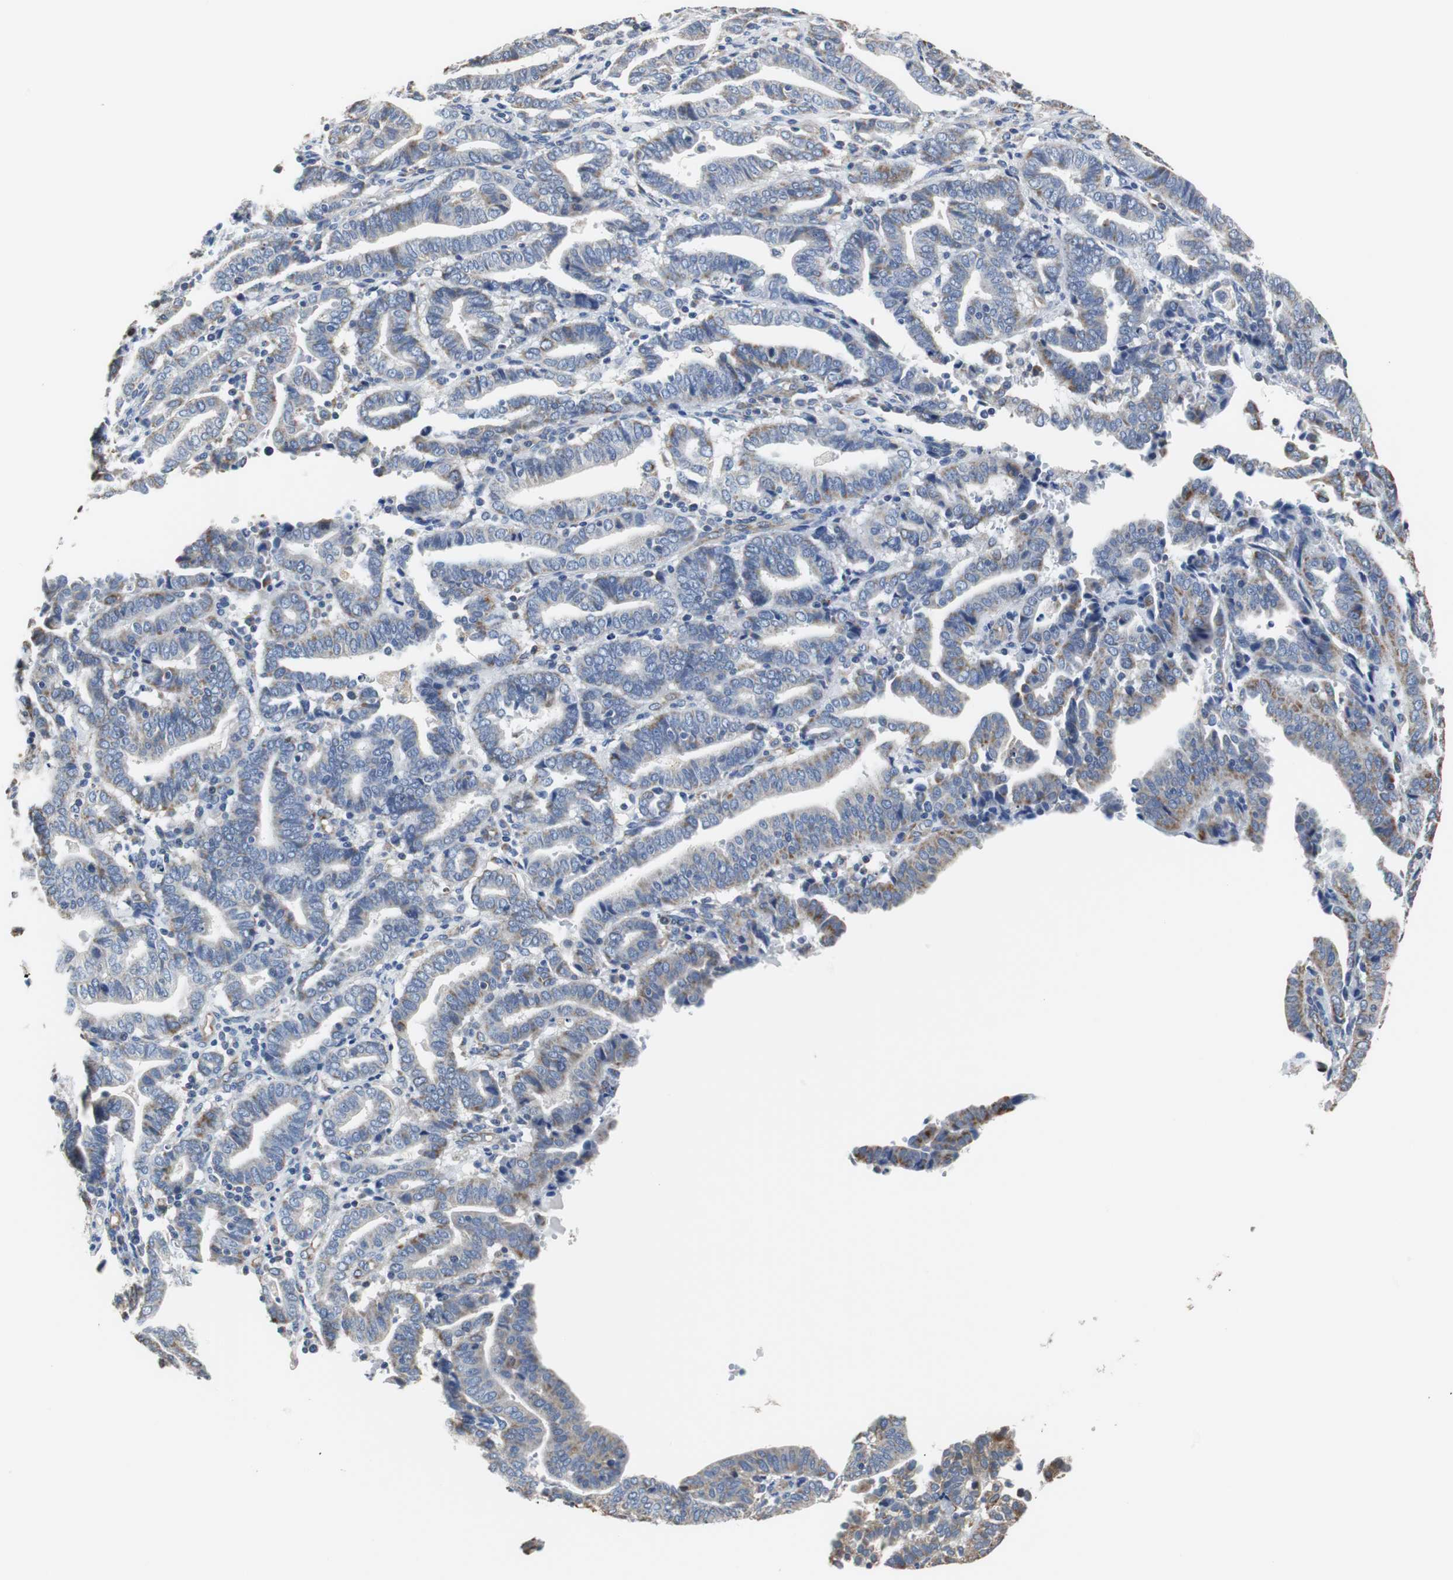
{"staining": {"intensity": "moderate", "quantity": ">75%", "location": "cytoplasmic/membranous"}, "tissue": "endometrial cancer", "cell_type": "Tumor cells", "image_type": "cancer", "snomed": [{"axis": "morphology", "description": "Adenocarcinoma, NOS"}, {"axis": "topography", "description": "Uterus"}], "caption": "Tumor cells exhibit medium levels of moderate cytoplasmic/membranous positivity in approximately >75% of cells in human endometrial cancer (adenocarcinoma). The staining was performed using DAB (3,3'-diaminobenzidine), with brown indicating positive protein expression. Nuclei are stained blue with hematoxylin.", "gene": "PCK1", "patient": {"sex": "female", "age": 83}}